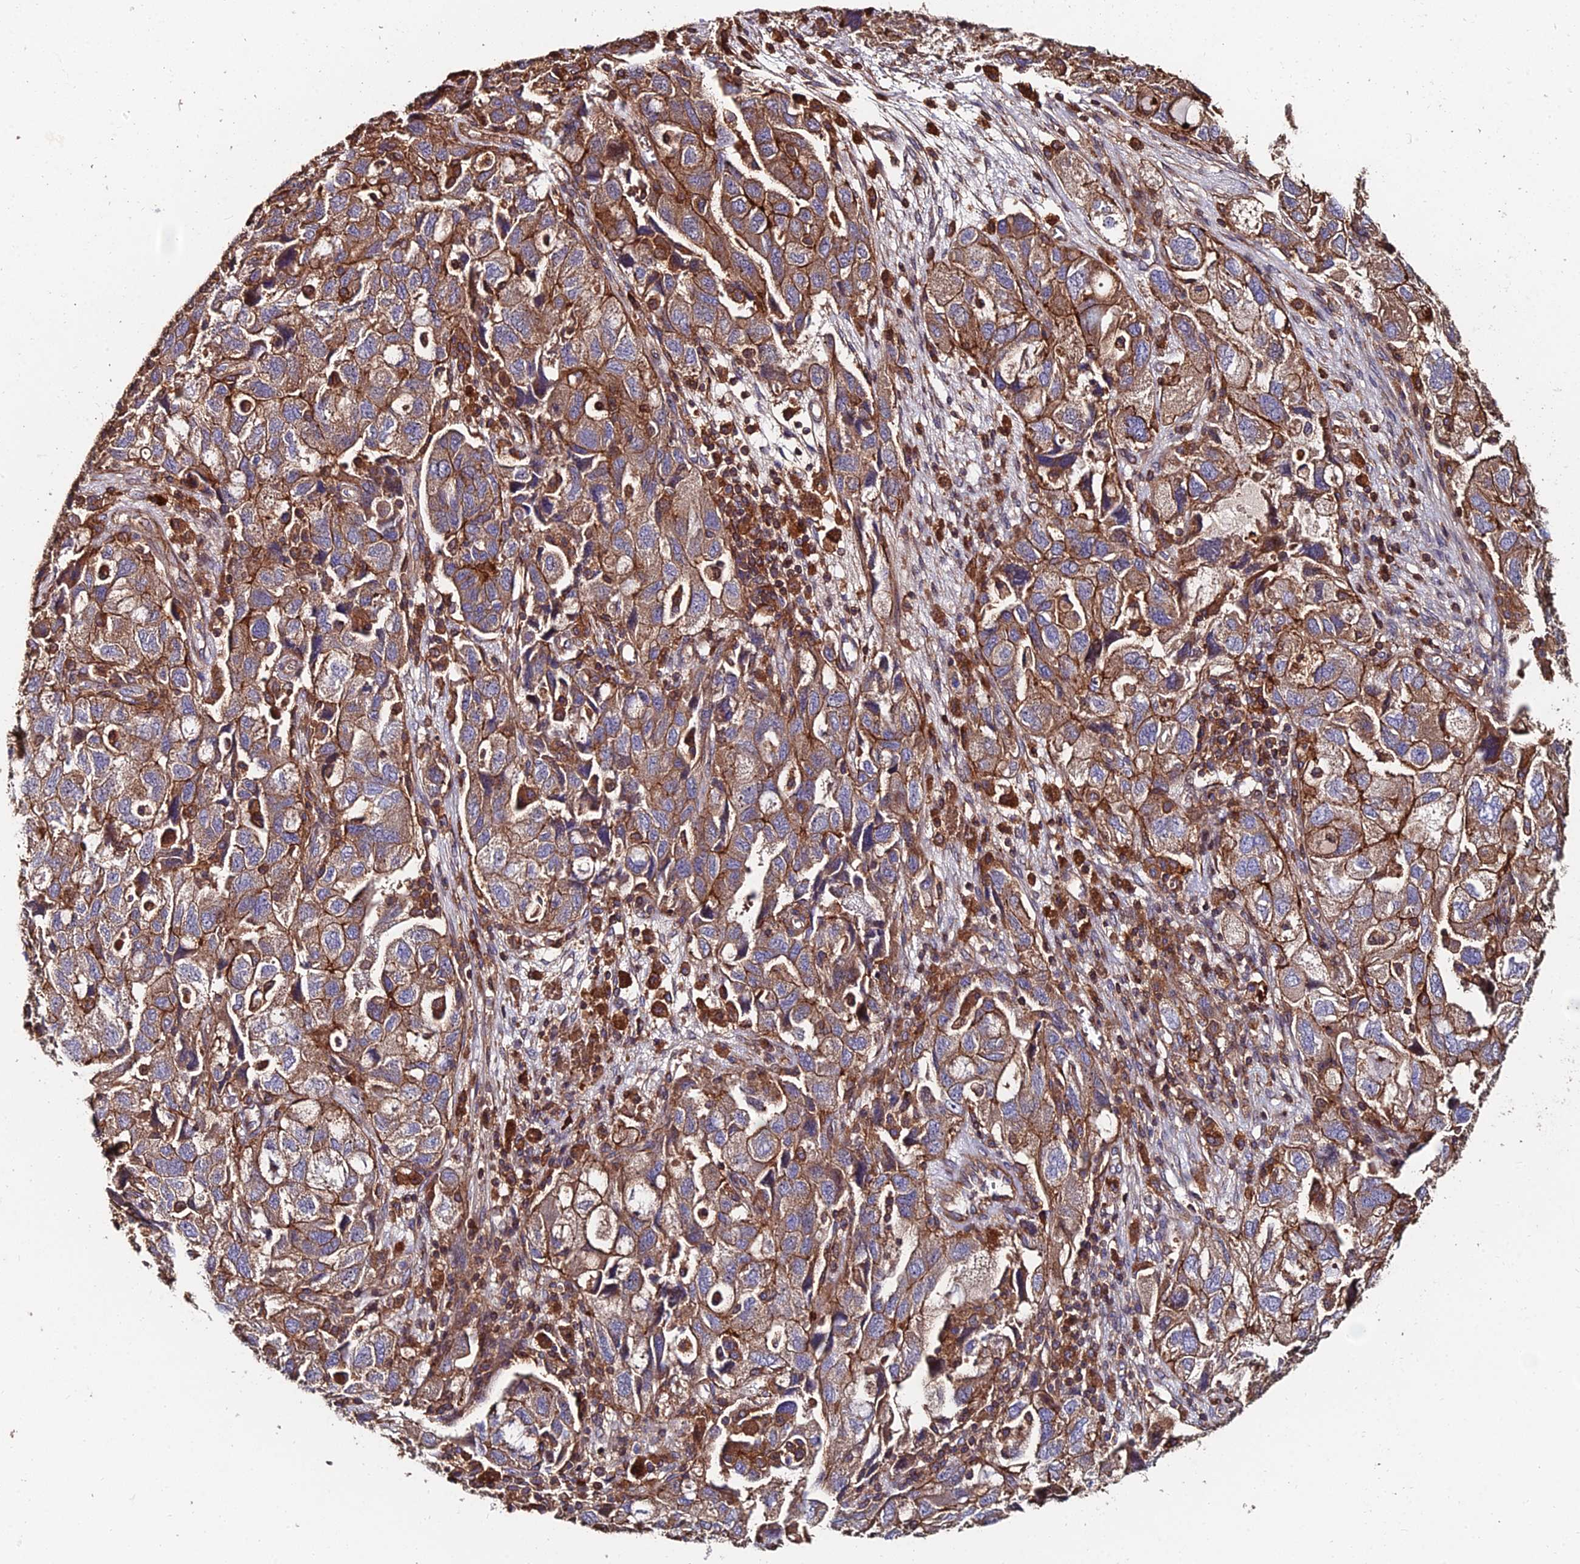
{"staining": {"intensity": "moderate", "quantity": ">75%", "location": "cytoplasmic/membranous"}, "tissue": "ovarian cancer", "cell_type": "Tumor cells", "image_type": "cancer", "snomed": [{"axis": "morphology", "description": "Carcinoma, NOS"}, {"axis": "morphology", "description": "Cystadenocarcinoma, serous, NOS"}, {"axis": "topography", "description": "Ovary"}], "caption": "Ovarian cancer stained with DAB immunohistochemistry (IHC) reveals medium levels of moderate cytoplasmic/membranous expression in about >75% of tumor cells. Nuclei are stained in blue.", "gene": "EXT1", "patient": {"sex": "female", "age": 69}}